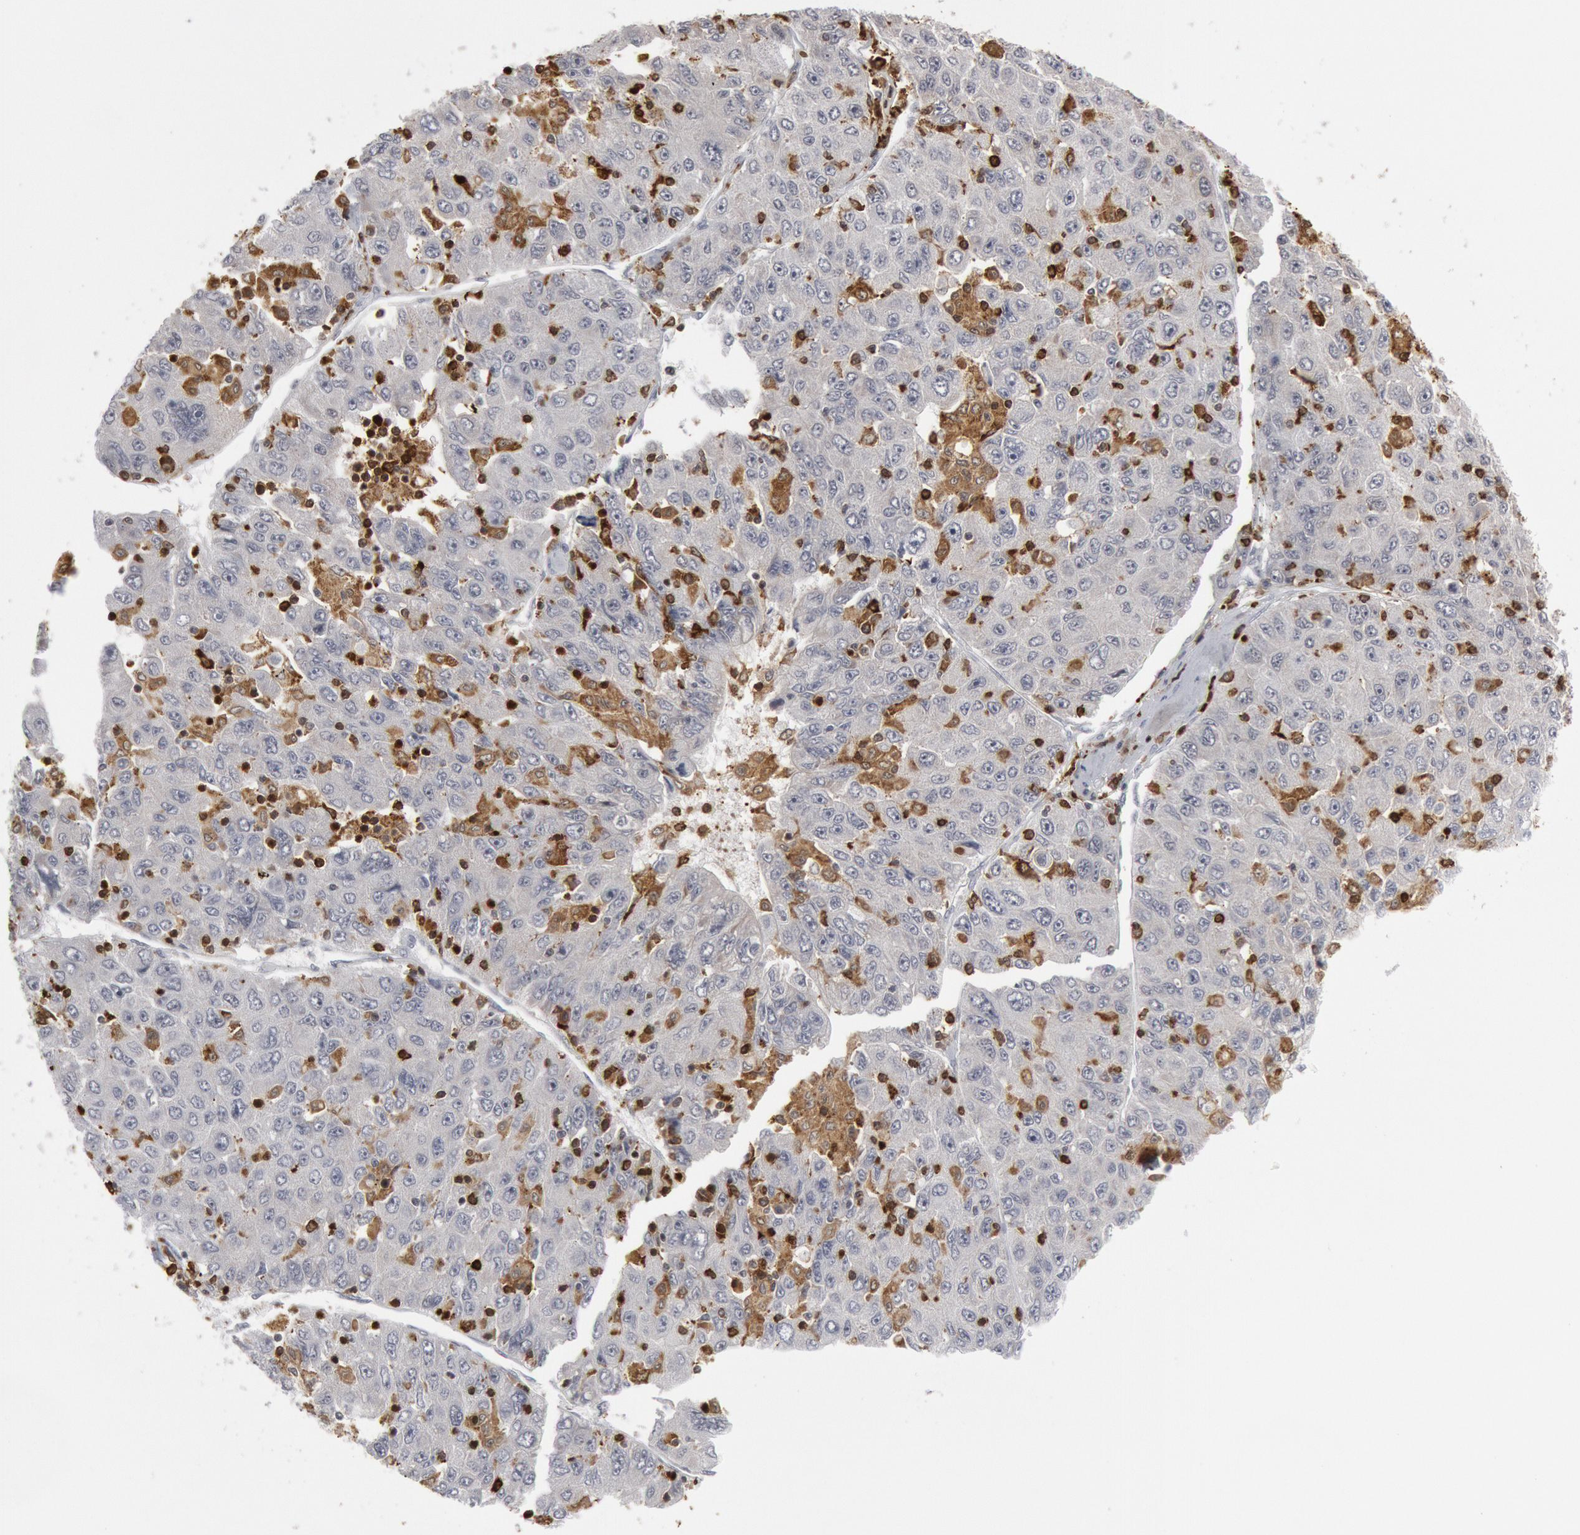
{"staining": {"intensity": "weak", "quantity": ">75%", "location": "cytoplasmic/membranous"}, "tissue": "liver cancer", "cell_type": "Tumor cells", "image_type": "cancer", "snomed": [{"axis": "morphology", "description": "Carcinoma, Hepatocellular, NOS"}, {"axis": "topography", "description": "Liver"}], "caption": "This photomicrograph displays liver cancer (hepatocellular carcinoma) stained with immunohistochemistry to label a protein in brown. The cytoplasmic/membranous of tumor cells show weak positivity for the protein. Nuclei are counter-stained blue.", "gene": "PTPN6", "patient": {"sex": "male", "age": 49}}